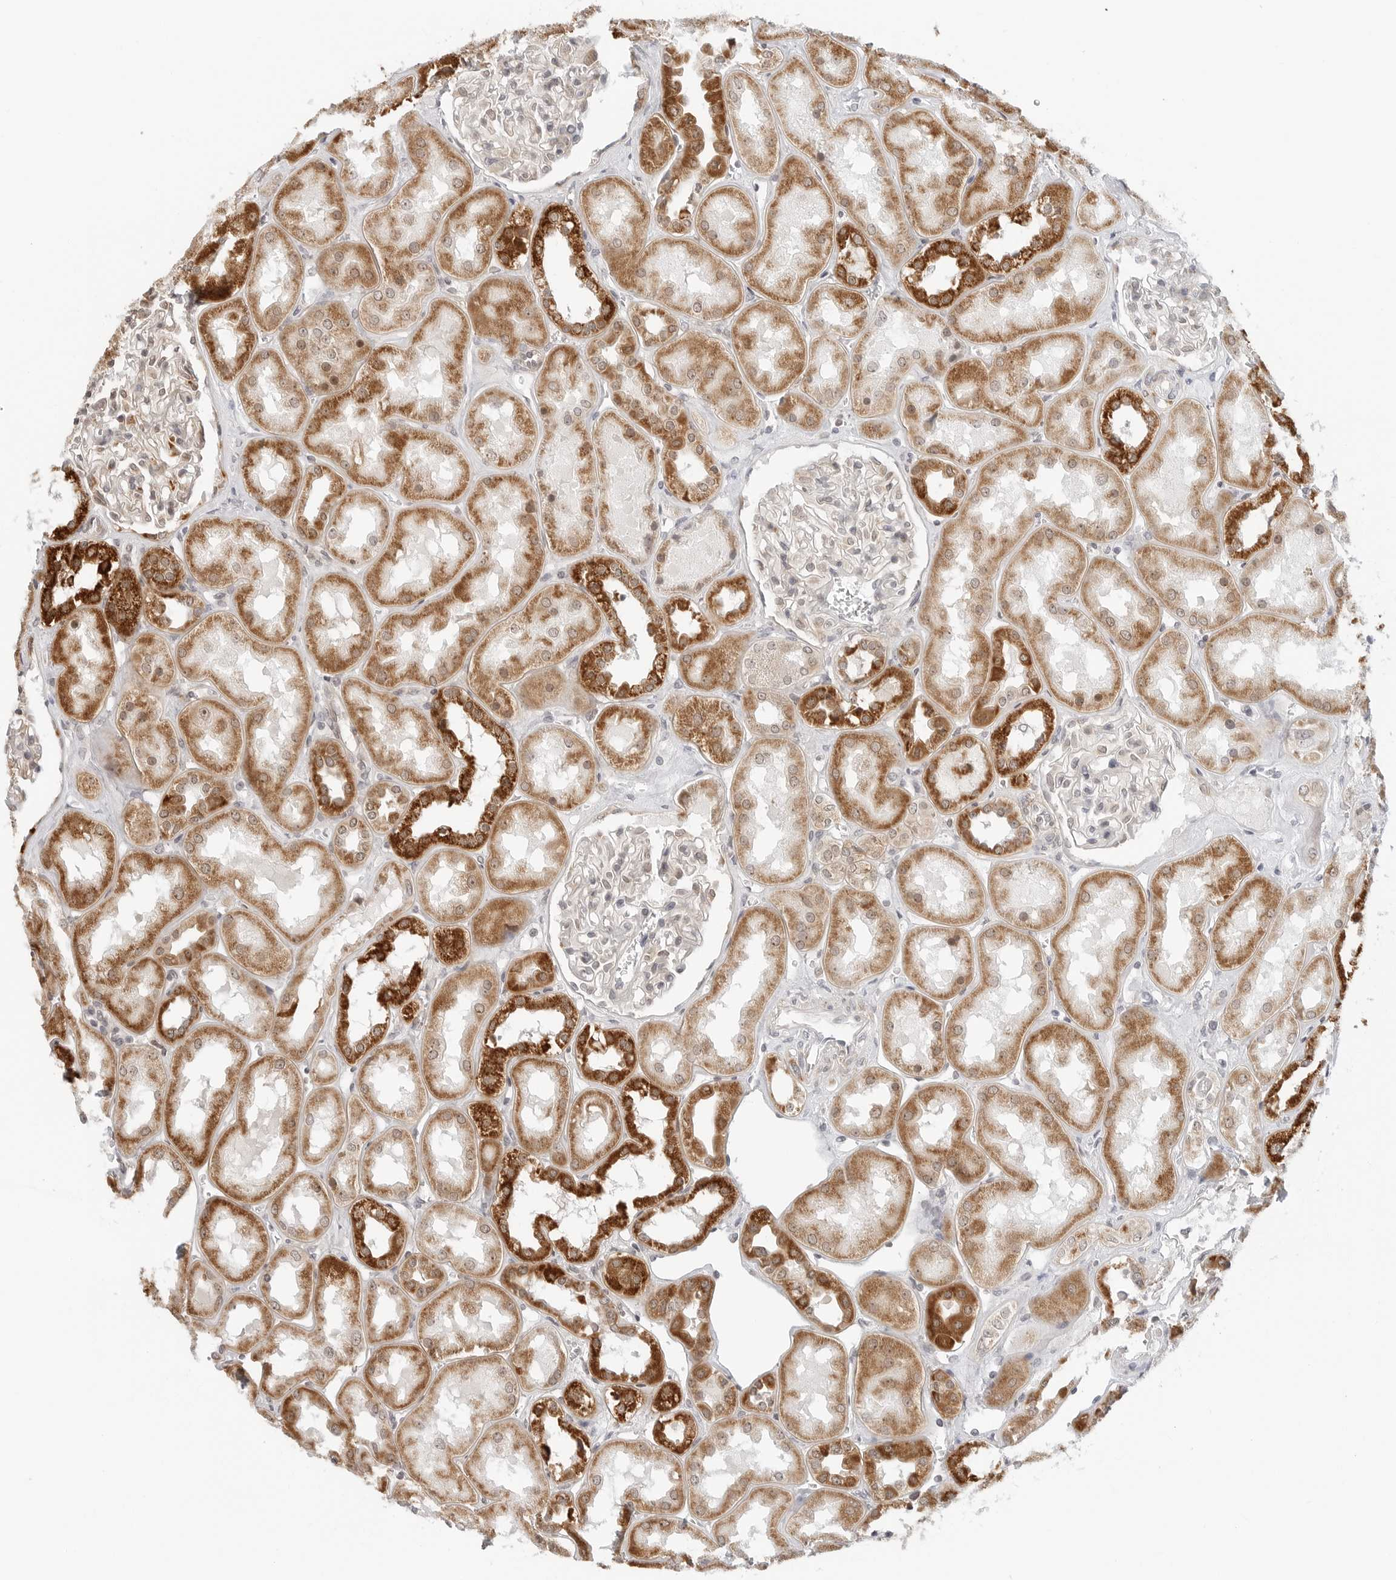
{"staining": {"intensity": "weak", "quantity": "25%-75%", "location": "cytoplasmic/membranous"}, "tissue": "kidney", "cell_type": "Cells in glomeruli", "image_type": "normal", "snomed": [{"axis": "morphology", "description": "Normal tissue, NOS"}, {"axis": "topography", "description": "Kidney"}], "caption": "The image reveals staining of benign kidney, revealing weak cytoplasmic/membranous protein expression (brown color) within cells in glomeruli.", "gene": "POLR3GL", "patient": {"sex": "male", "age": 70}}